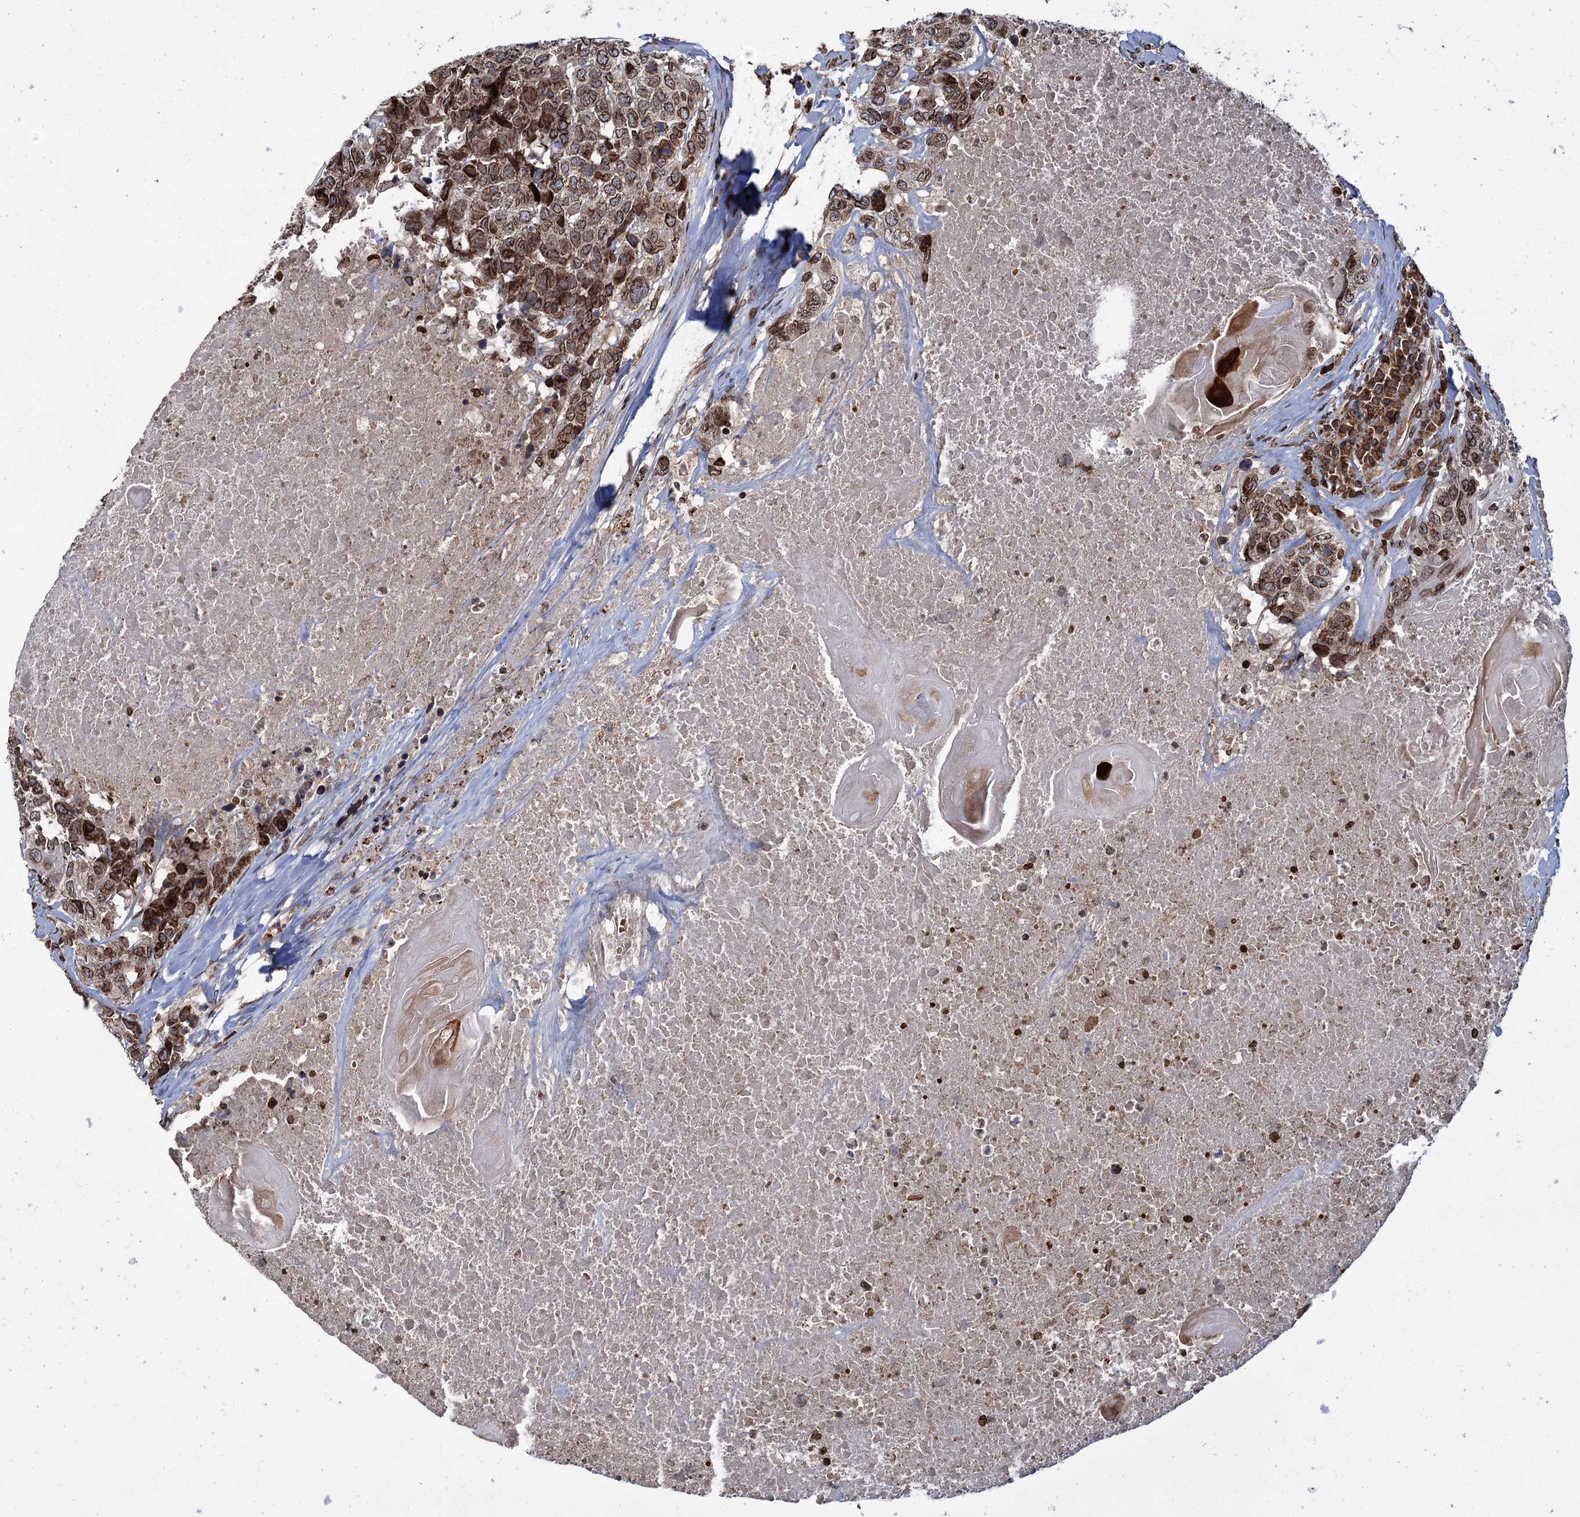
{"staining": {"intensity": "moderate", "quantity": ">75%", "location": "cytoplasmic/membranous,nuclear"}, "tissue": "head and neck cancer", "cell_type": "Tumor cells", "image_type": "cancer", "snomed": [{"axis": "morphology", "description": "Squamous cell carcinoma, NOS"}, {"axis": "topography", "description": "Head-Neck"}], "caption": "Immunohistochemical staining of head and neck cancer (squamous cell carcinoma) demonstrates moderate cytoplasmic/membranous and nuclear protein staining in about >75% of tumor cells.", "gene": "CFAP46", "patient": {"sex": "male", "age": 66}}